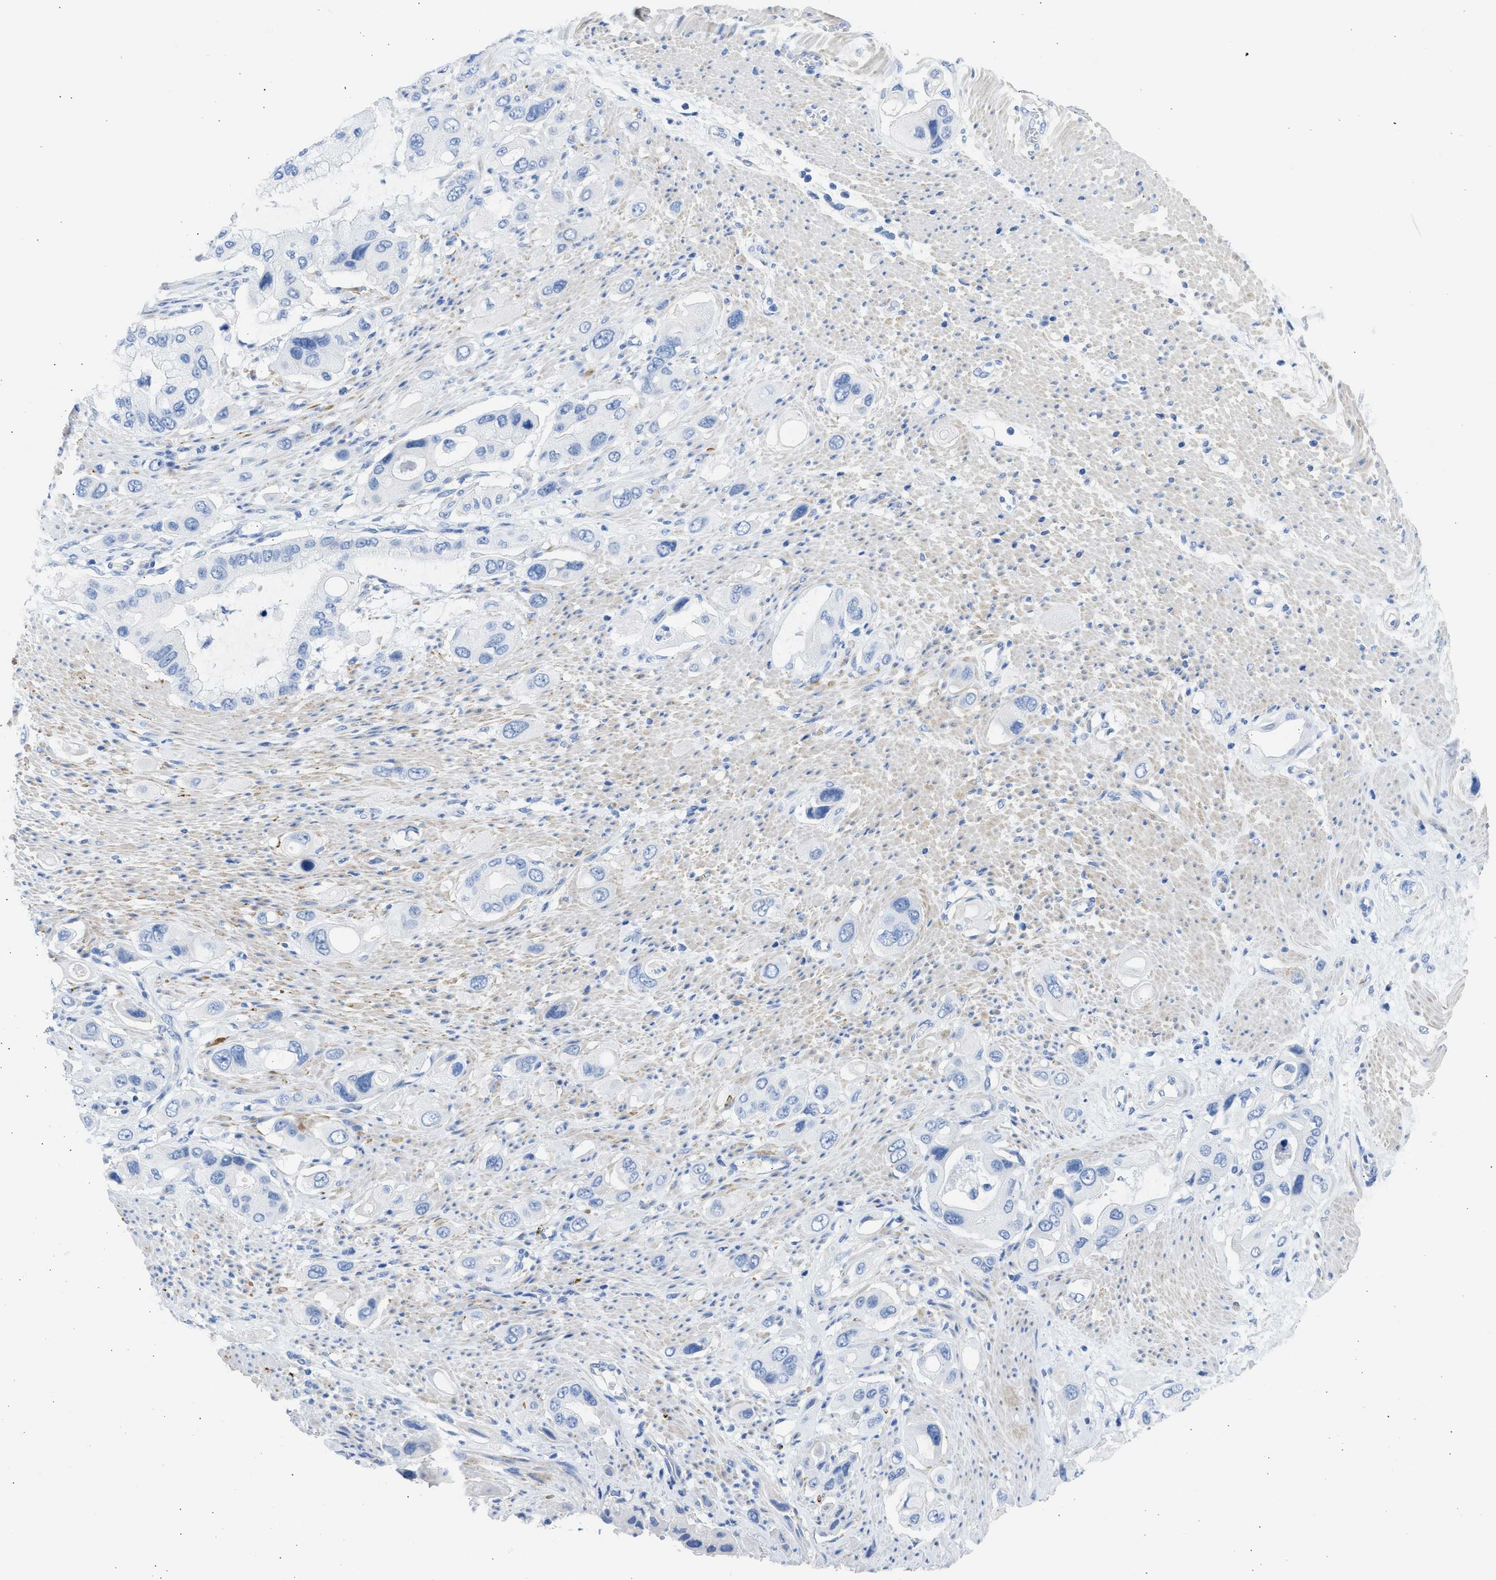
{"staining": {"intensity": "negative", "quantity": "none", "location": "none"}, "tissue": "pancreatic cancer", "cell_type": "Tumor cells", "image_type": "cancer", "snomed": [{"axis": "morphology", "description": "Adenocarcinoma, NOS"}, {"axis": "topography", "description": "Pancreas"}], "caption": "An image of human adenocarcinoma (pancreatic) is negative for staining in tumor cells.", "gene": "SPATA3", "patient": {"sex": "female", "age": 56}}